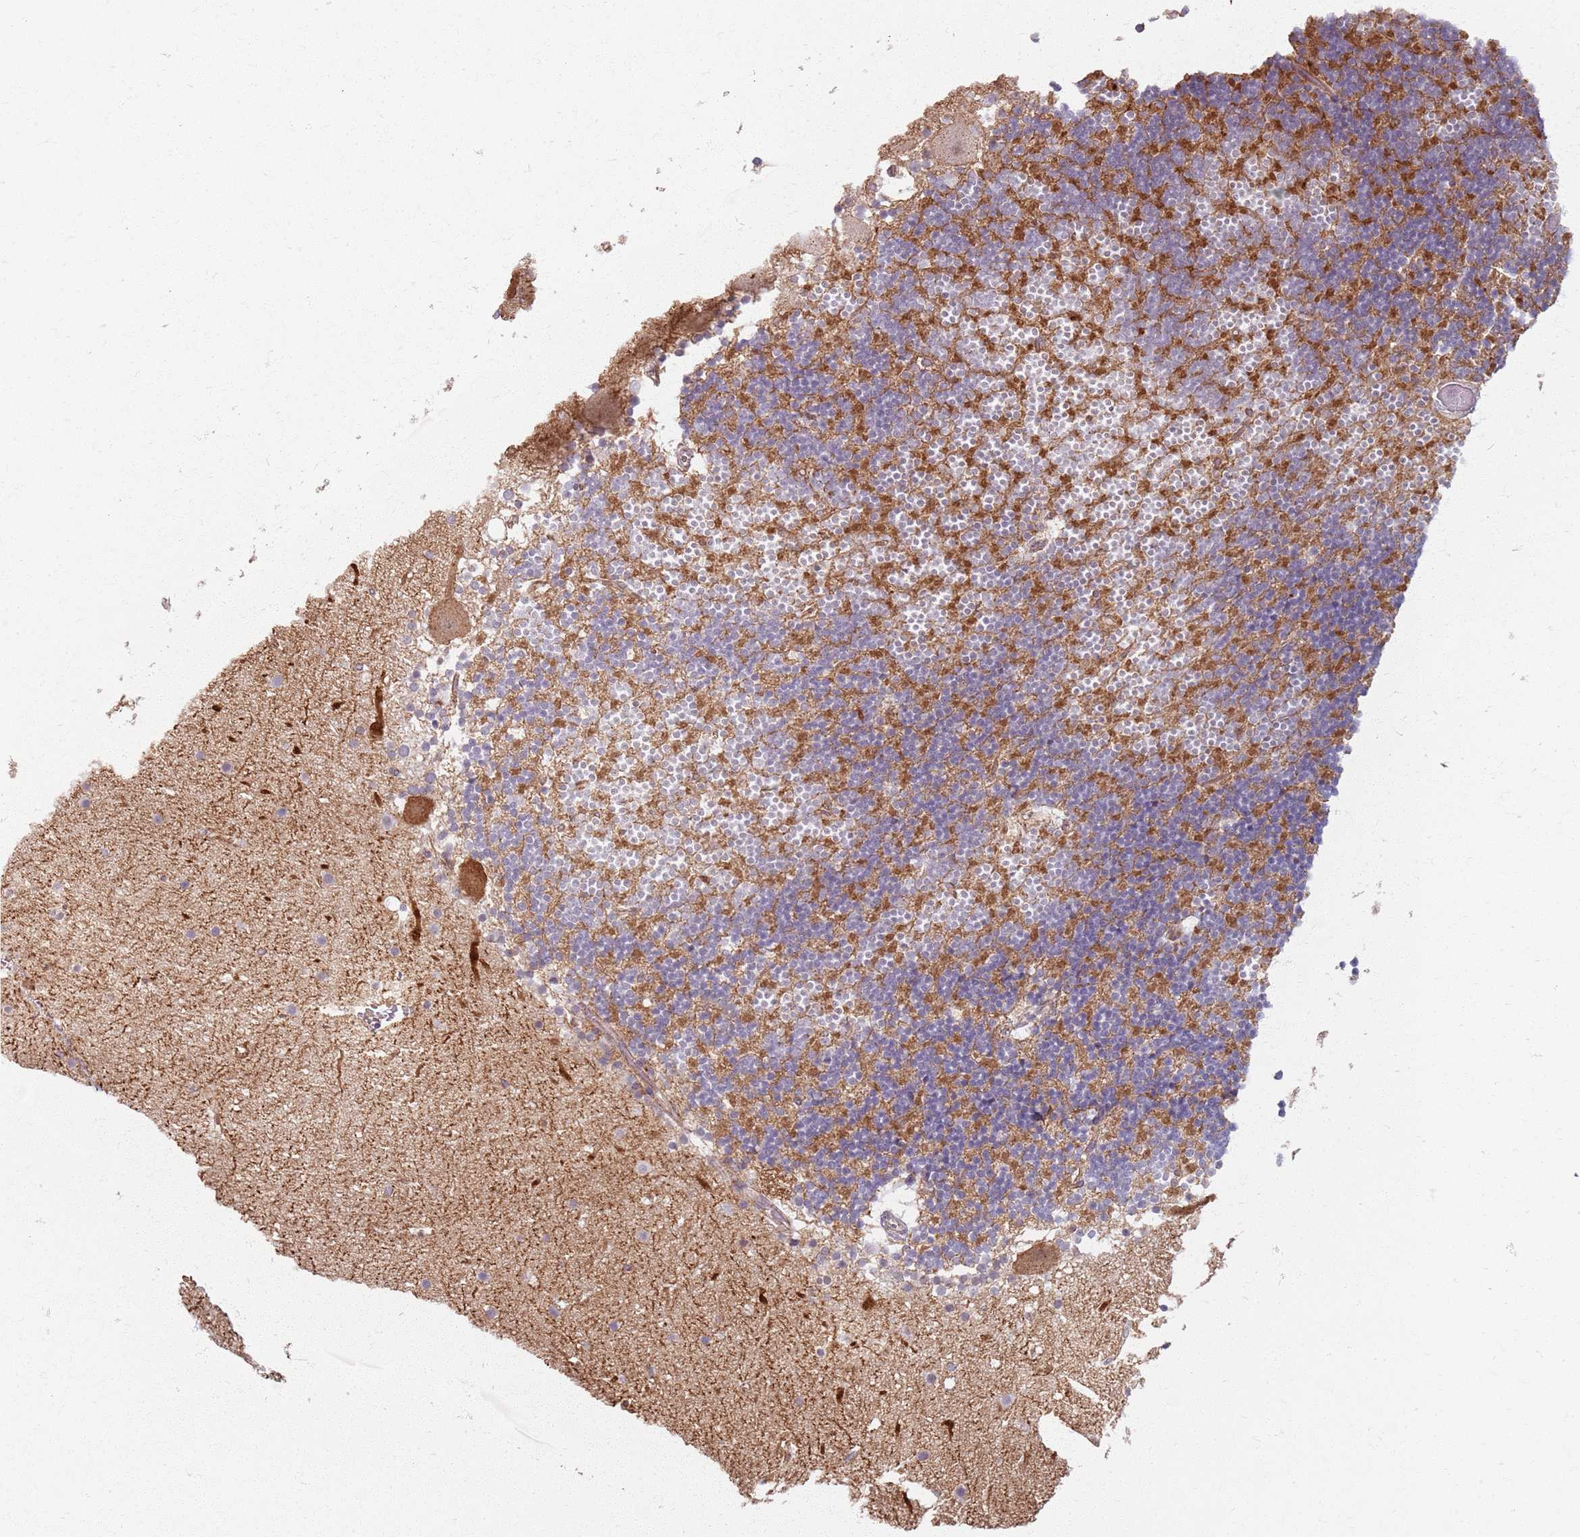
{"staining": {"intensity": "moderate", "quantity": "25%-75%", "location": "cytoplasmic/membranous"}, "tissue": "cerebellum", "cell_type": "Cells in granular layer", "image_type": "normal", "snomed": [{"axis": "morphology", "description": "Normal tissue, NOS"}, {"axis": "topography", "description": "Cerebellum"}], "caption": "Immunohistochemical staining of normal human cerebellum exhibits medium levels of moderate cytoplasmic/membranous expression in about 25%-75% of cells in granular layer. (brown staining indicates protein expression, while blue staining denotes nuclei).", "gene": "KCNA5", "patient": {"sex": "male", "age": 57}}